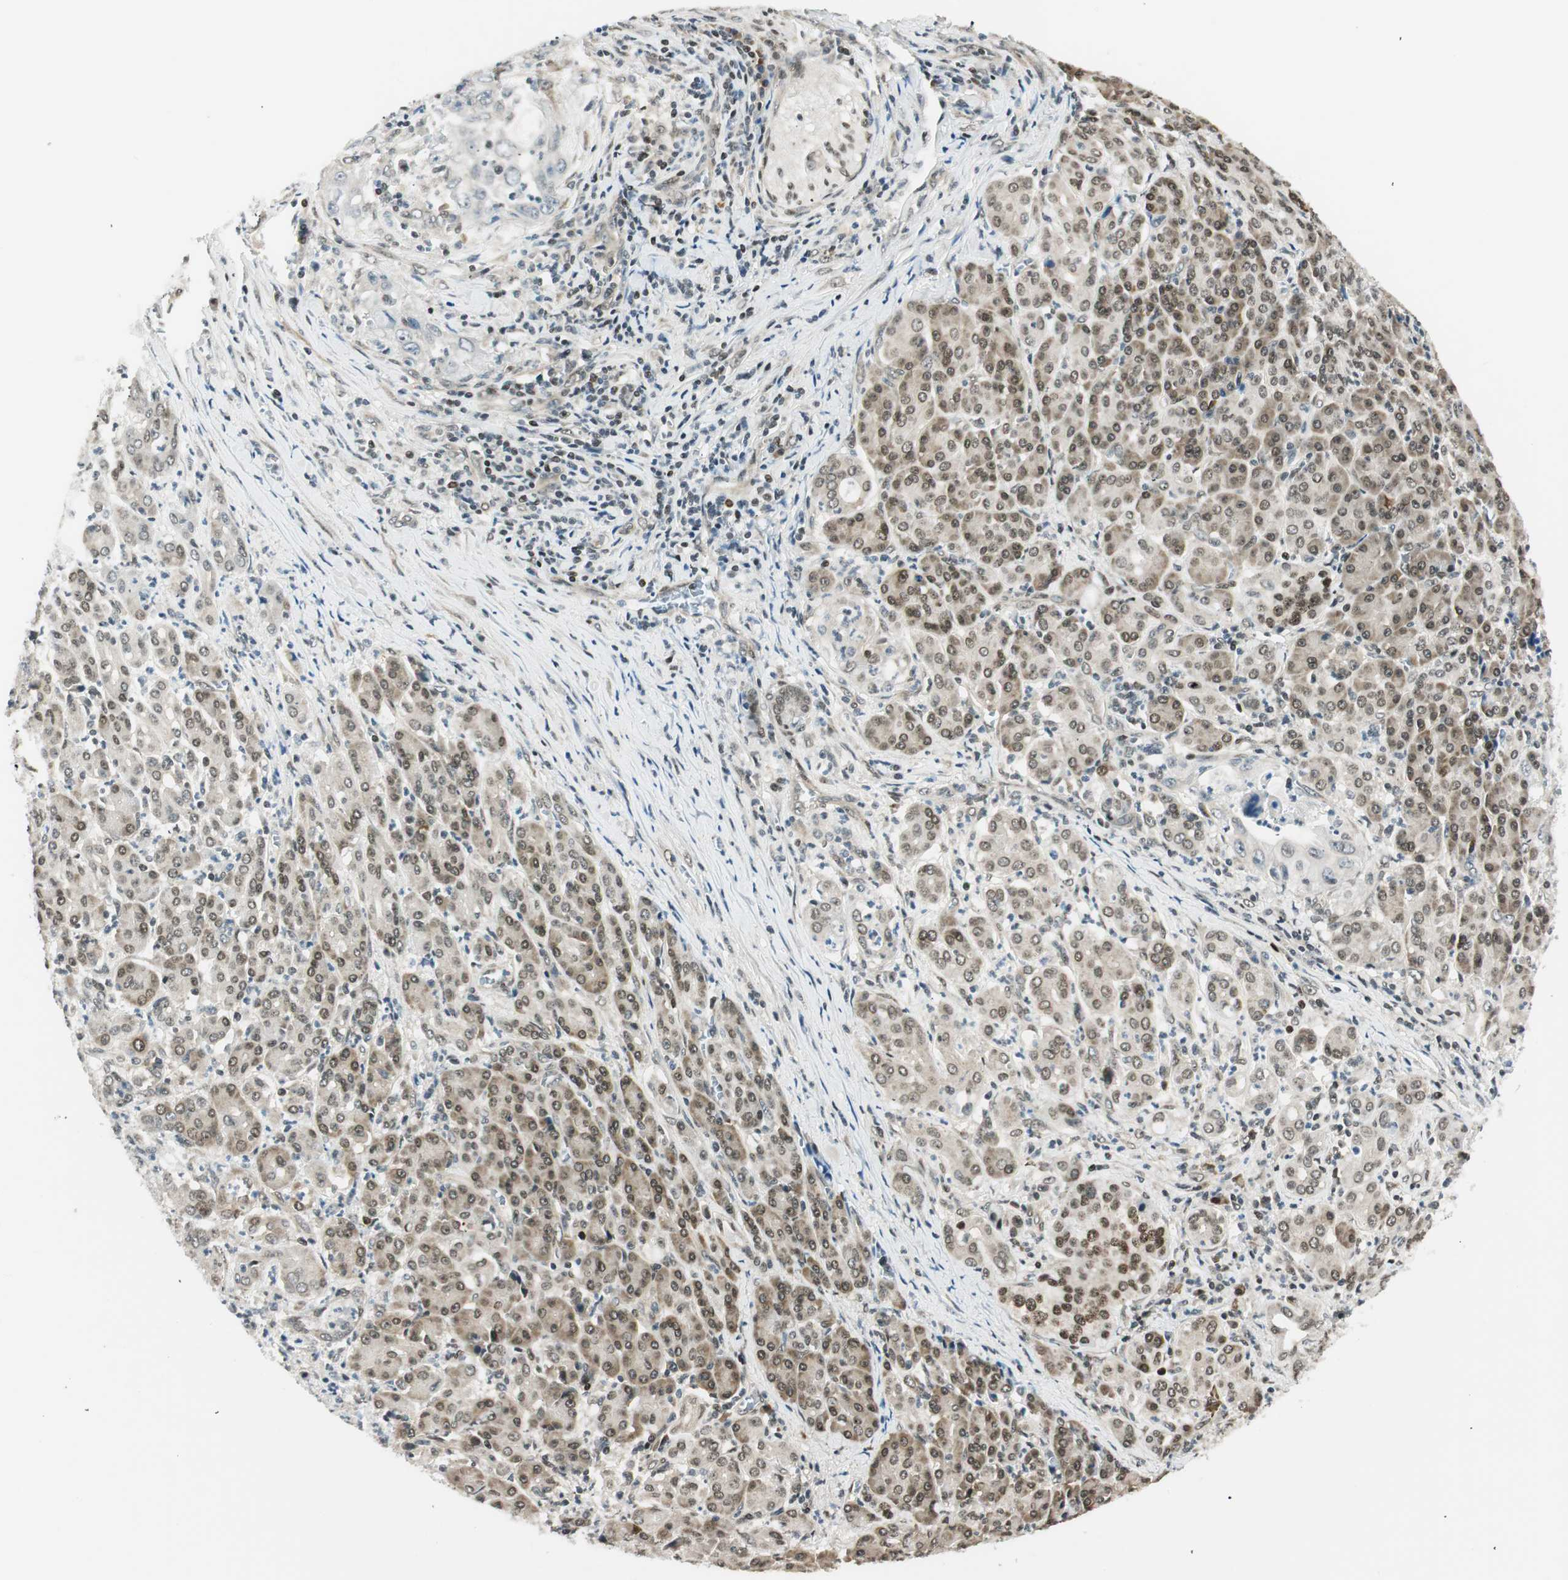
{"staining": {"intensity": "weak", "quantity": "<25%", "location": "nuclear"}, "tissue": "pancreatic cancer", "cell_type": "Tumor cells", "image_type": "cancer", "snomed": [{"axis": "morphology", "description": "Adenocarcinoma, NOS"}, {"axis": "topography", "description": "Pancreas"}], "caption": "Immunohistochemical staining of pancreatic cancer displays no significant staining in tumor cells.", "gene": "RING1", "patient": {"sex": "male", "age": 70}}